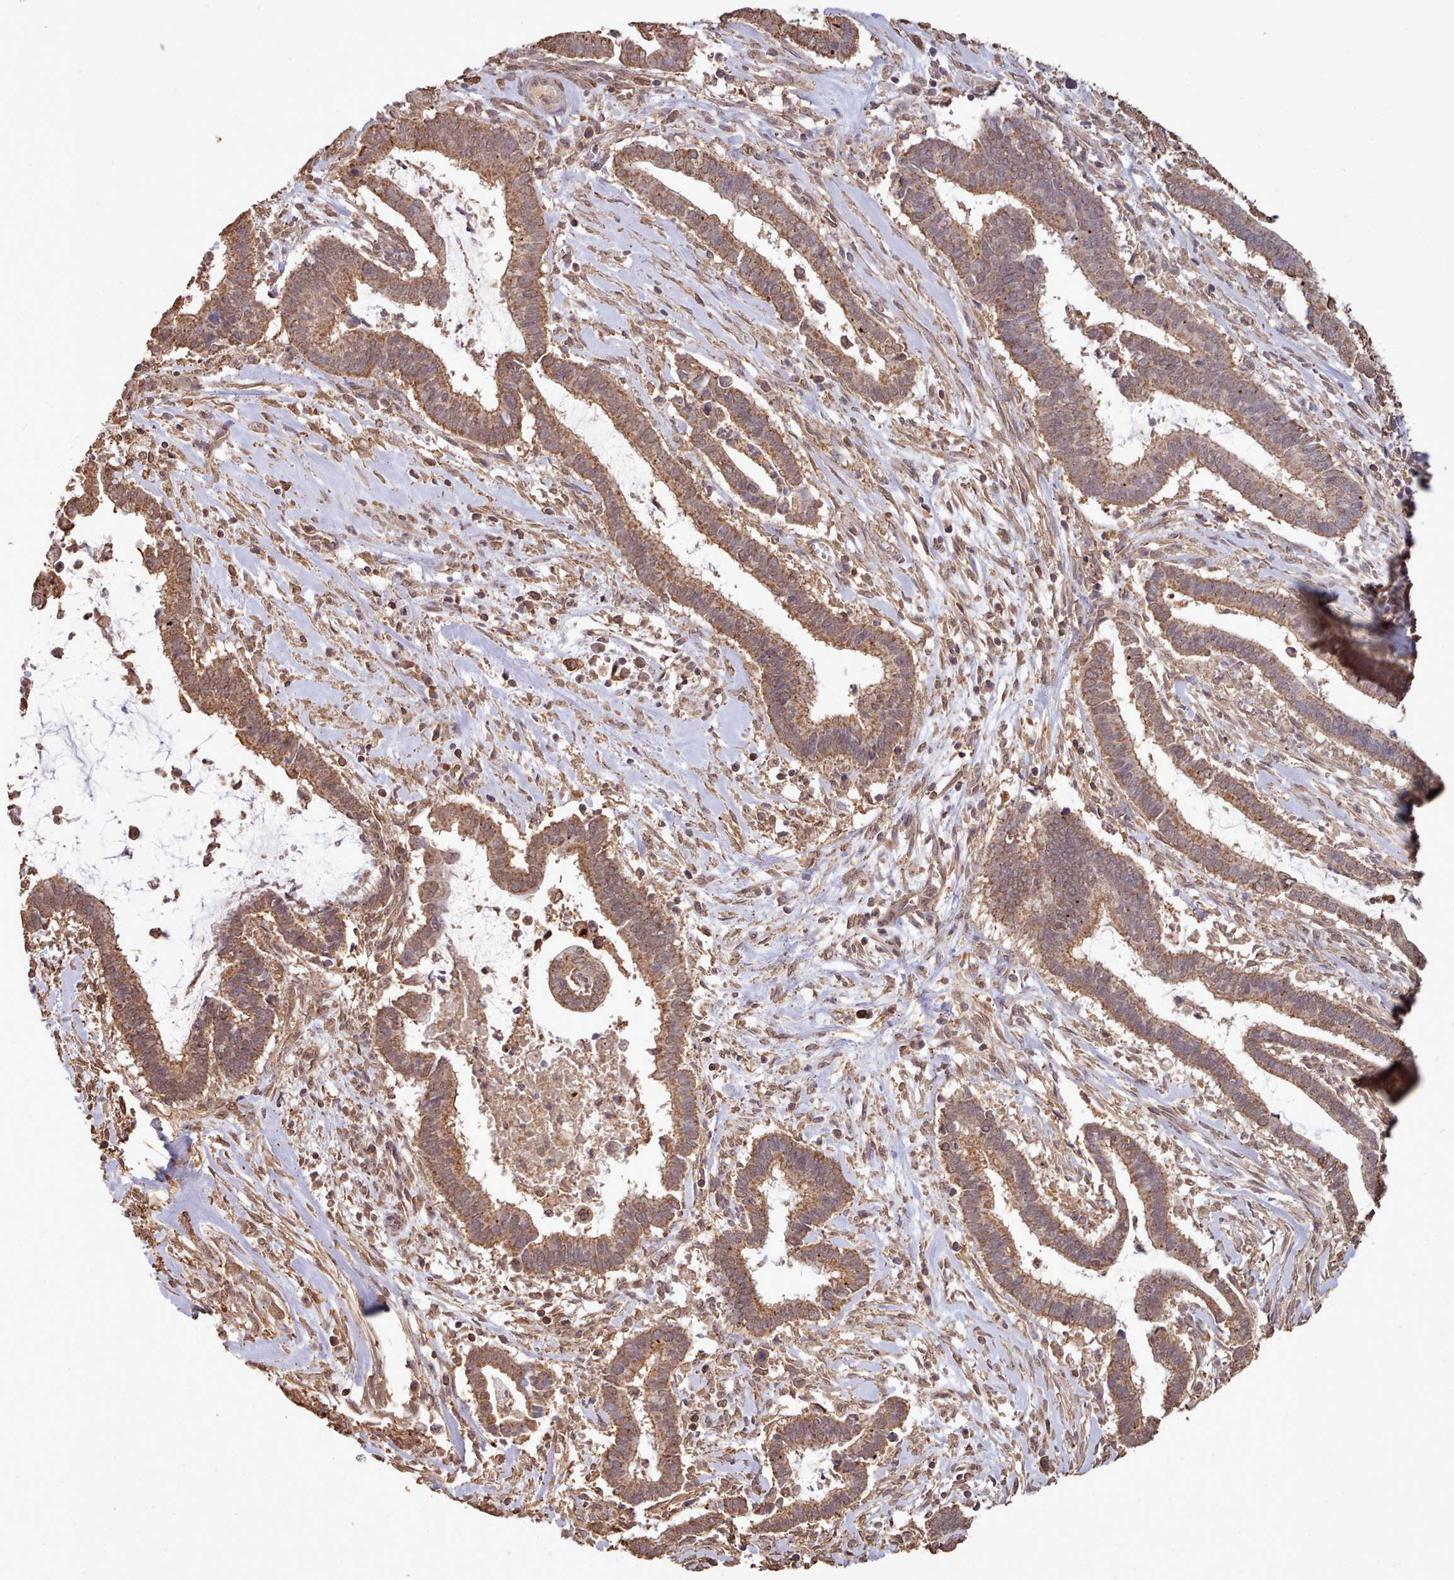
{"staining": {"intensity": "moderate", "quantity": ">75%", "location": "cytoplasmic/membranous,nuclear"}, "tissue": "cervical cancer", "cell_type": "Tumor cells", "image_type": "cancer", "snomed": [{"axis": "morphology", "description": "Adenocarcinoma, NOS"}, {"axis": "topography", "description": "Cervix"}], "caption": "DAB immunohistochemical staining of adenocarcinoma (cervical) exhibits moderate cytoplasmic/membranous and nuclear protein staining in approximately >75% of tumor cells.", "gene": "METRN", "patient": {"sex": "female", "age": 44}}